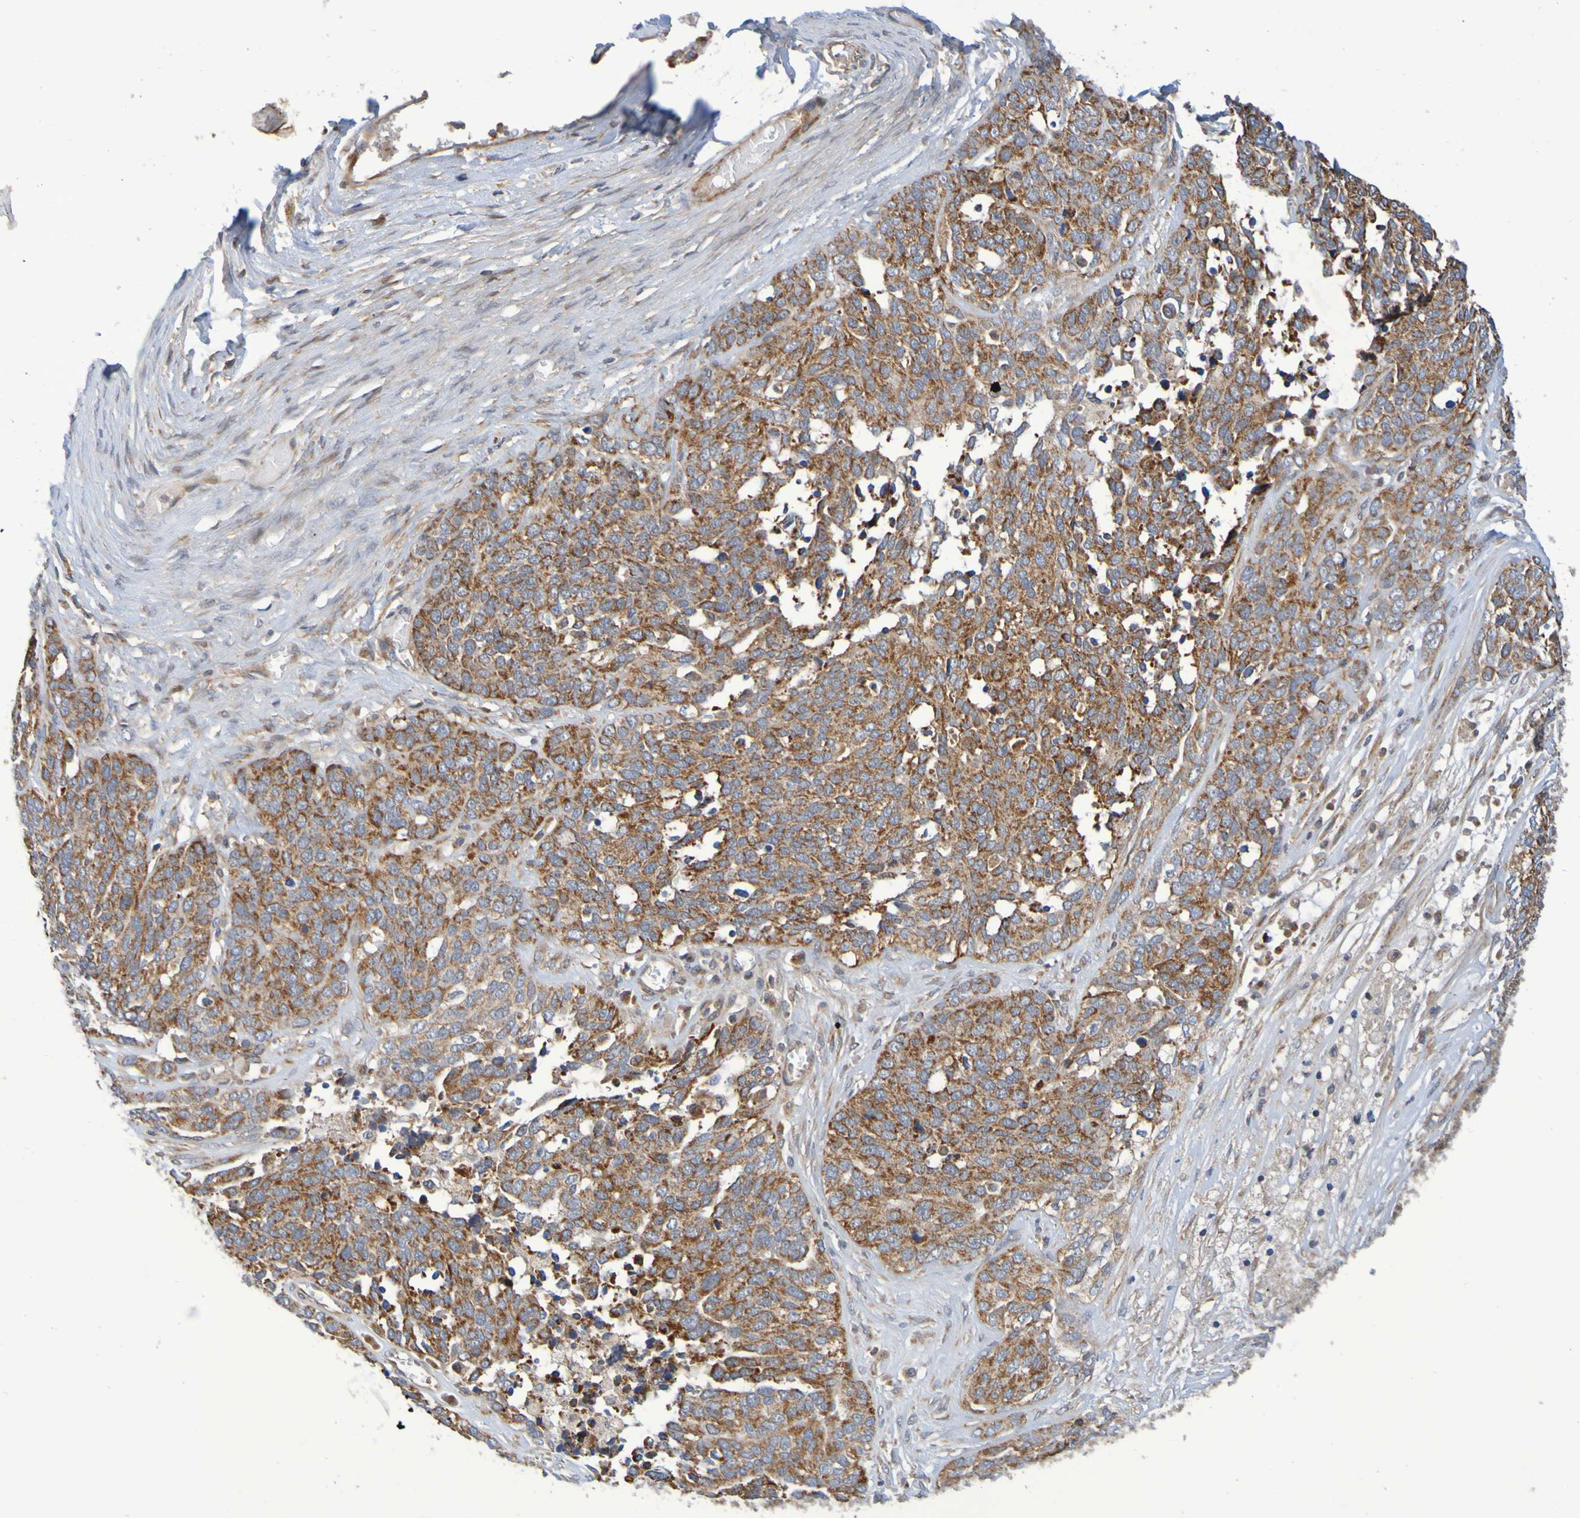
{"staining": {"intensity": "strong", "quantity": ">75%", "location": "cytoplasmic/membranous"}, "tissue": "ovarian cancer", "cell_type": "Tumor cells", "image_type": "cancer", "snomed": [{"axis": "morphology", "description": "Cystadenocarcinoma, serous, NOS"}, {"axis": "topography", "description": "Ovary"}], "caption": "Ovarian serous cystadenocarcinoma tissue shows strong cytoplasmic/membranous expression in approximately >75% of tumor cells", "gene": "CCDC51", "patient": {"sex": "female", "age": 44}}